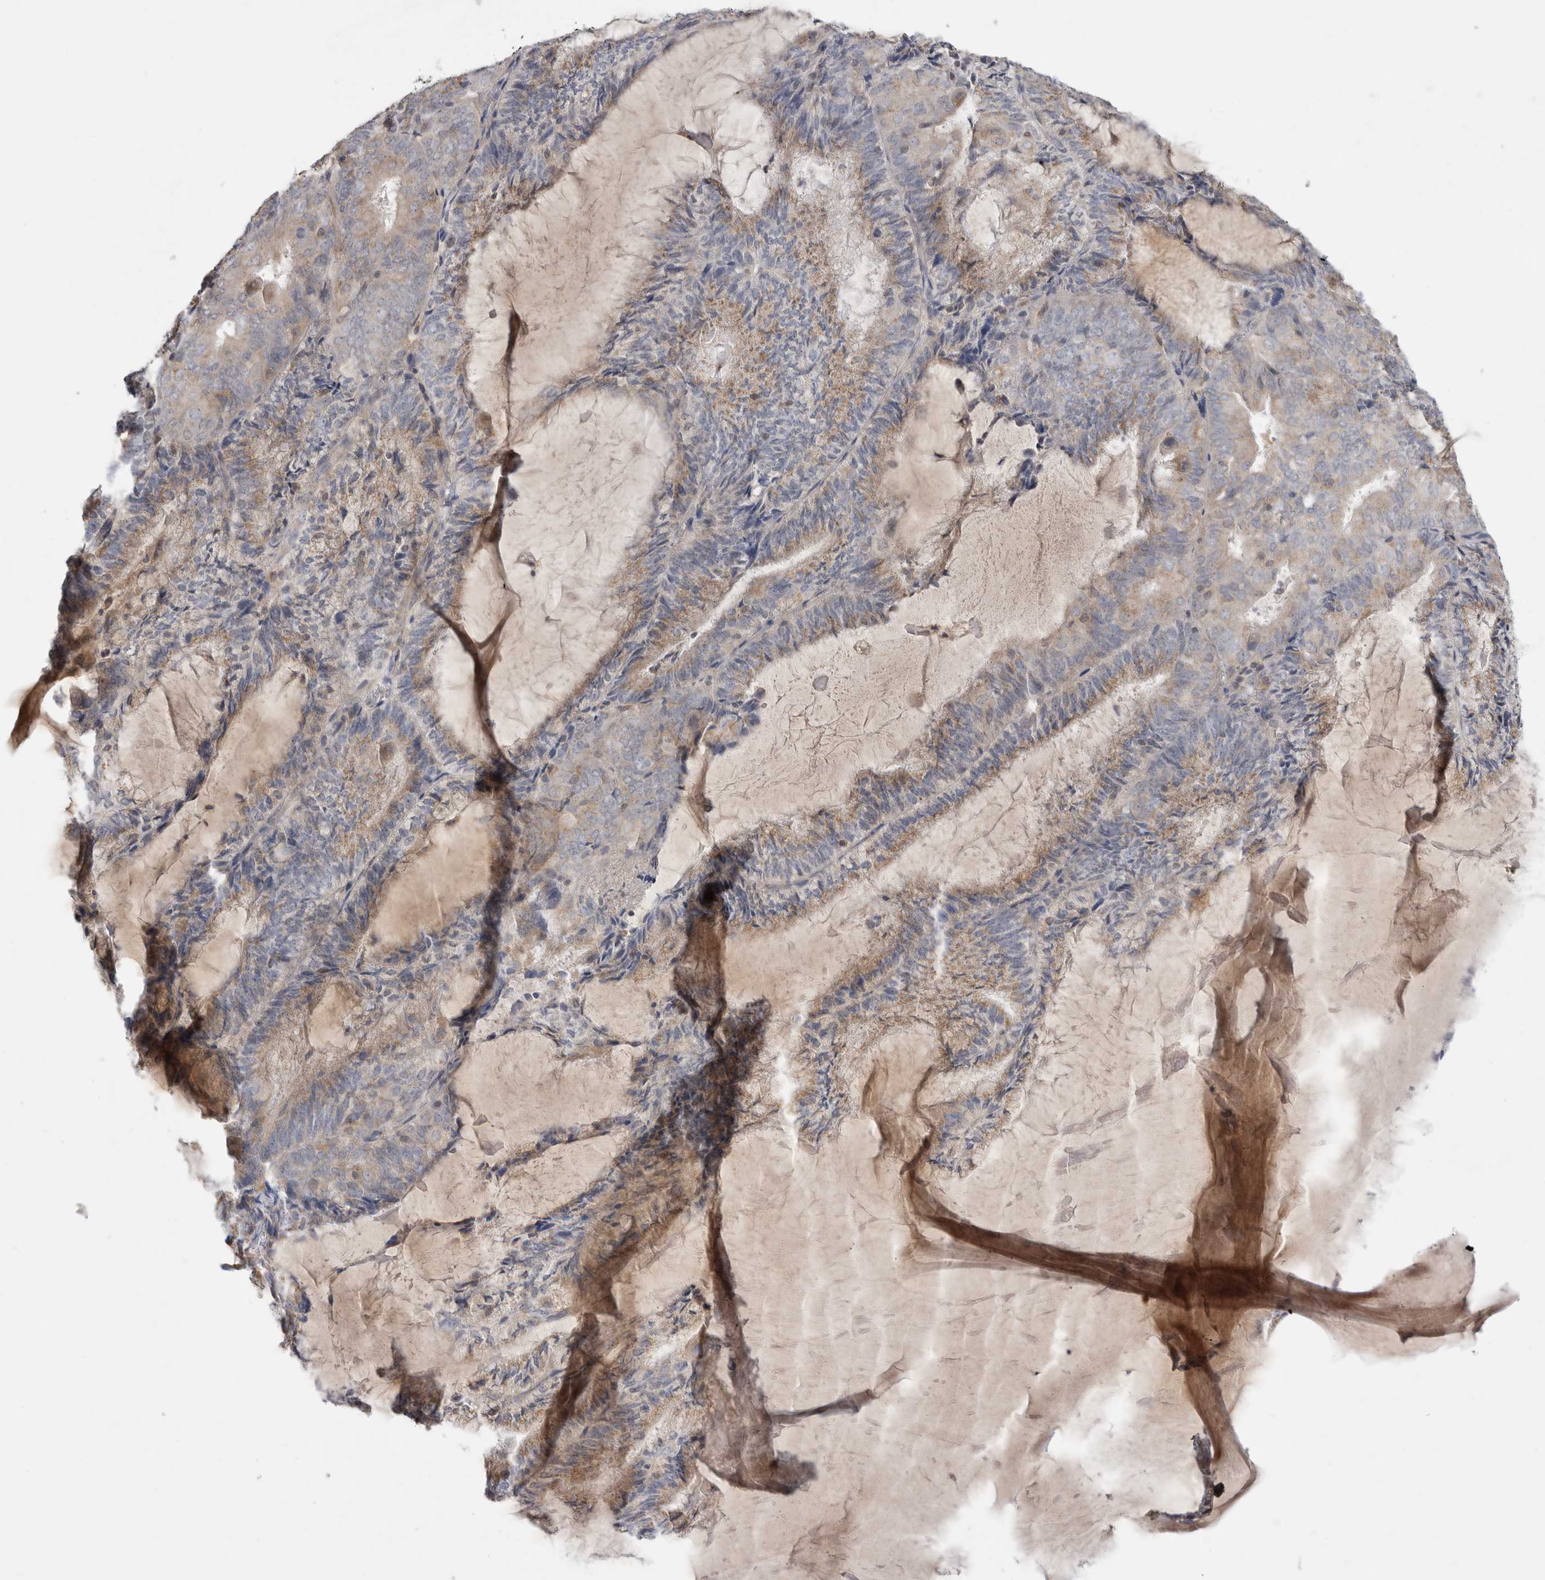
{"staining": {"intensity": "weak", "quantity": "25%-75%", "location": "cytoplasmic/membranous"}, "tissue": "endometrial cancer", "cell_type": "Tumor cells", "image_type": "cancer", "snomed": [{"axis": "morphology", "description": "Adenocarcinoma, NOS"}, {"axis": "topography", "description": "Endometrium"}], "caption": "DAB immunohistochemical staining of endometrial cancer (adenocarcinoma) reveals weak cytoplasmic/membranous protein expression in about 25%-75% of tumor cells.", "gene": "SRD5A3", "patient": {"sex": "female", "age": 81}}